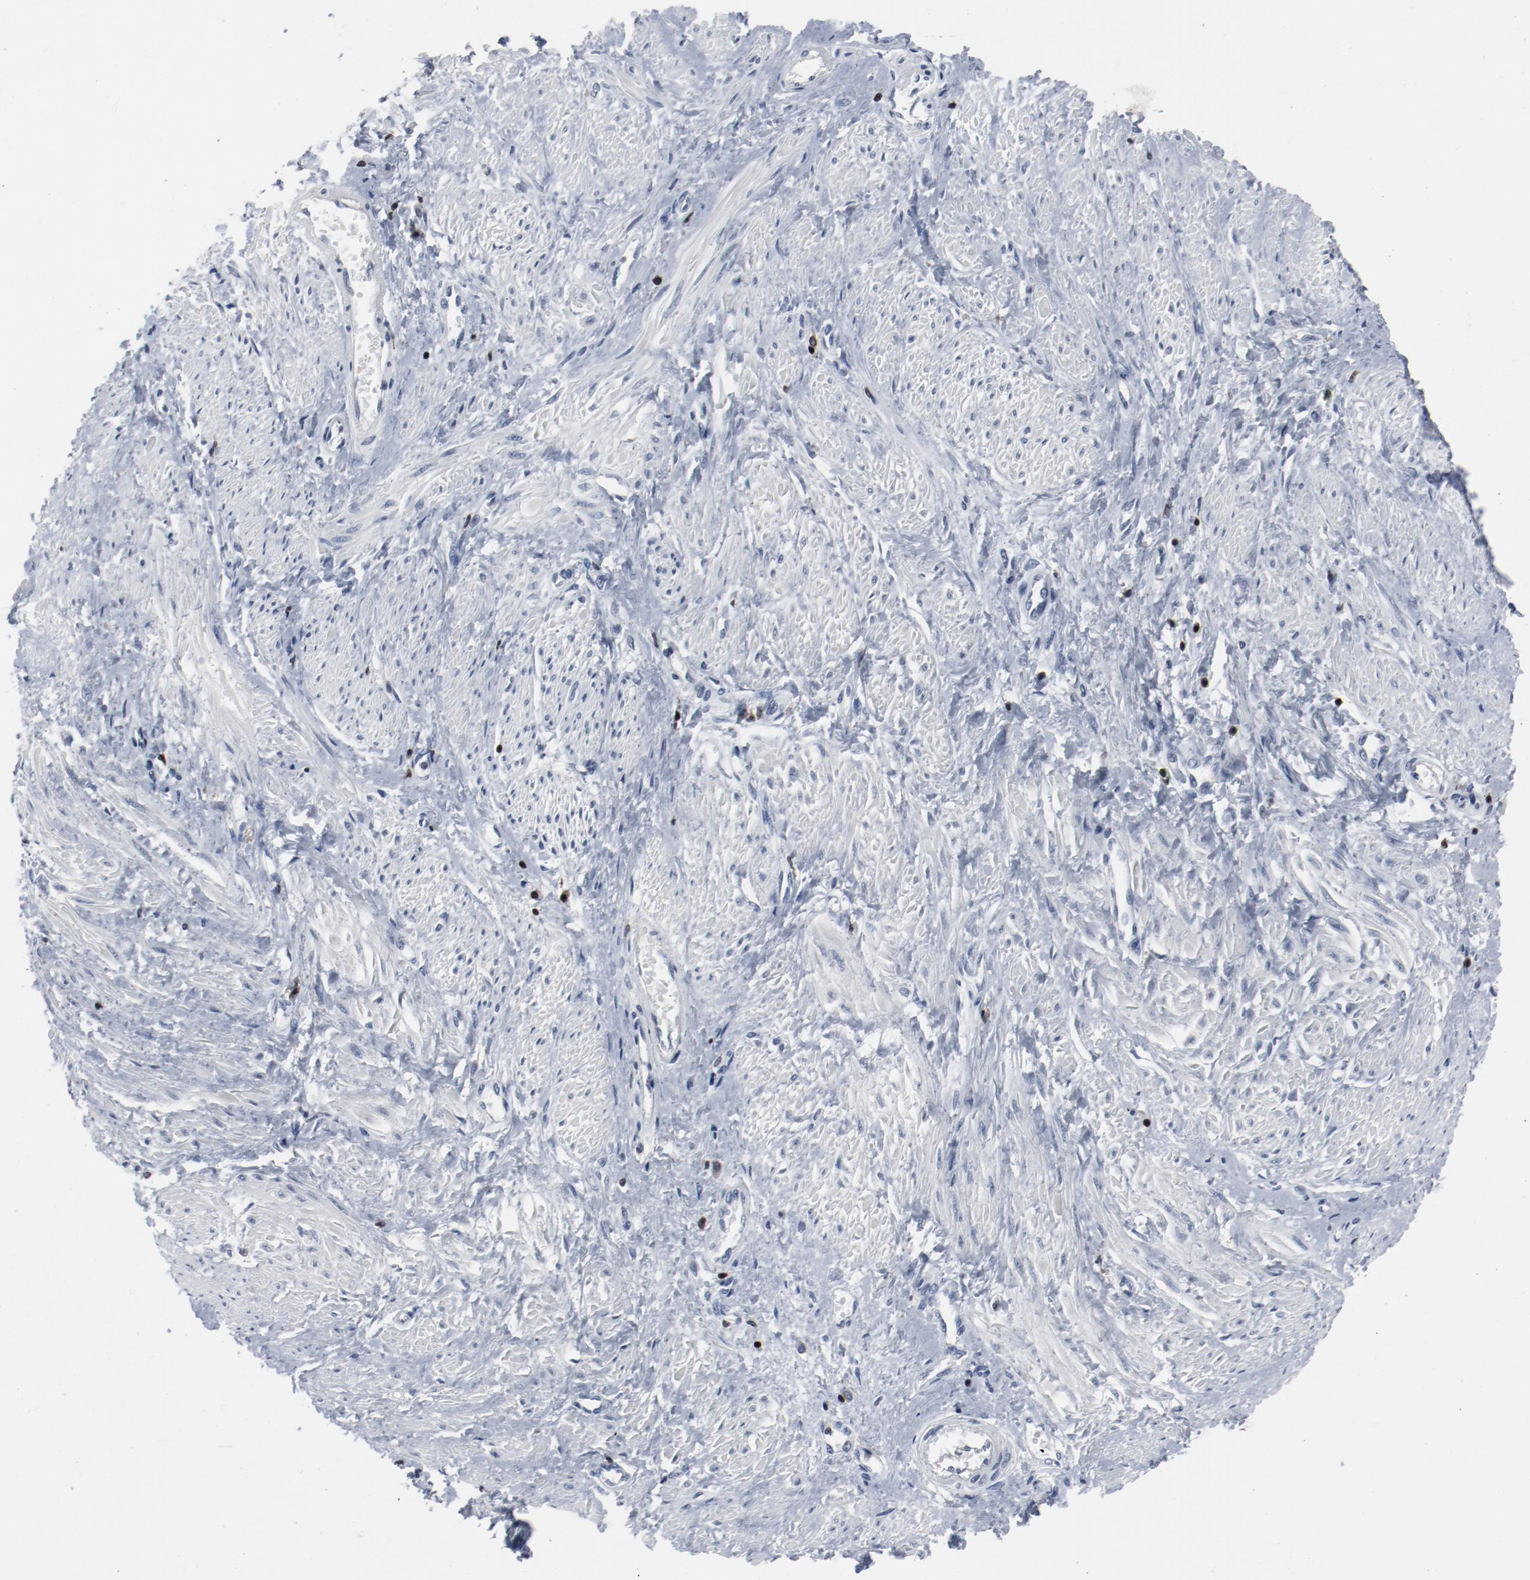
{"staining": {"intensity": "negative", "quantity": "none", "location": "none"}, "tissue": "smooth muscle", "cell_type": "Smooth muscle cells", "image_type": "normal", "snomed": [{"axis": "morphology", "description": "Normal tissue, NOS"}, {"axis": "topography", "description": "Smooth muscle"}, {"axis": "topography", "description": "Uterus"}], "caption": "Immunohistochemistry (IHC) photomicrograph of benign smooth muscle: human smooth muscle stained with DAB (3,3'-diaminobenzidine) shows no significant protein positivity in smooth muscle cells. (DAB (3,3'-diaminobenzidine) immunohistochemistry with hematoxylin counter stain).", "gene": "LCP2", "patient": {"sex": "female", "age": 39}}